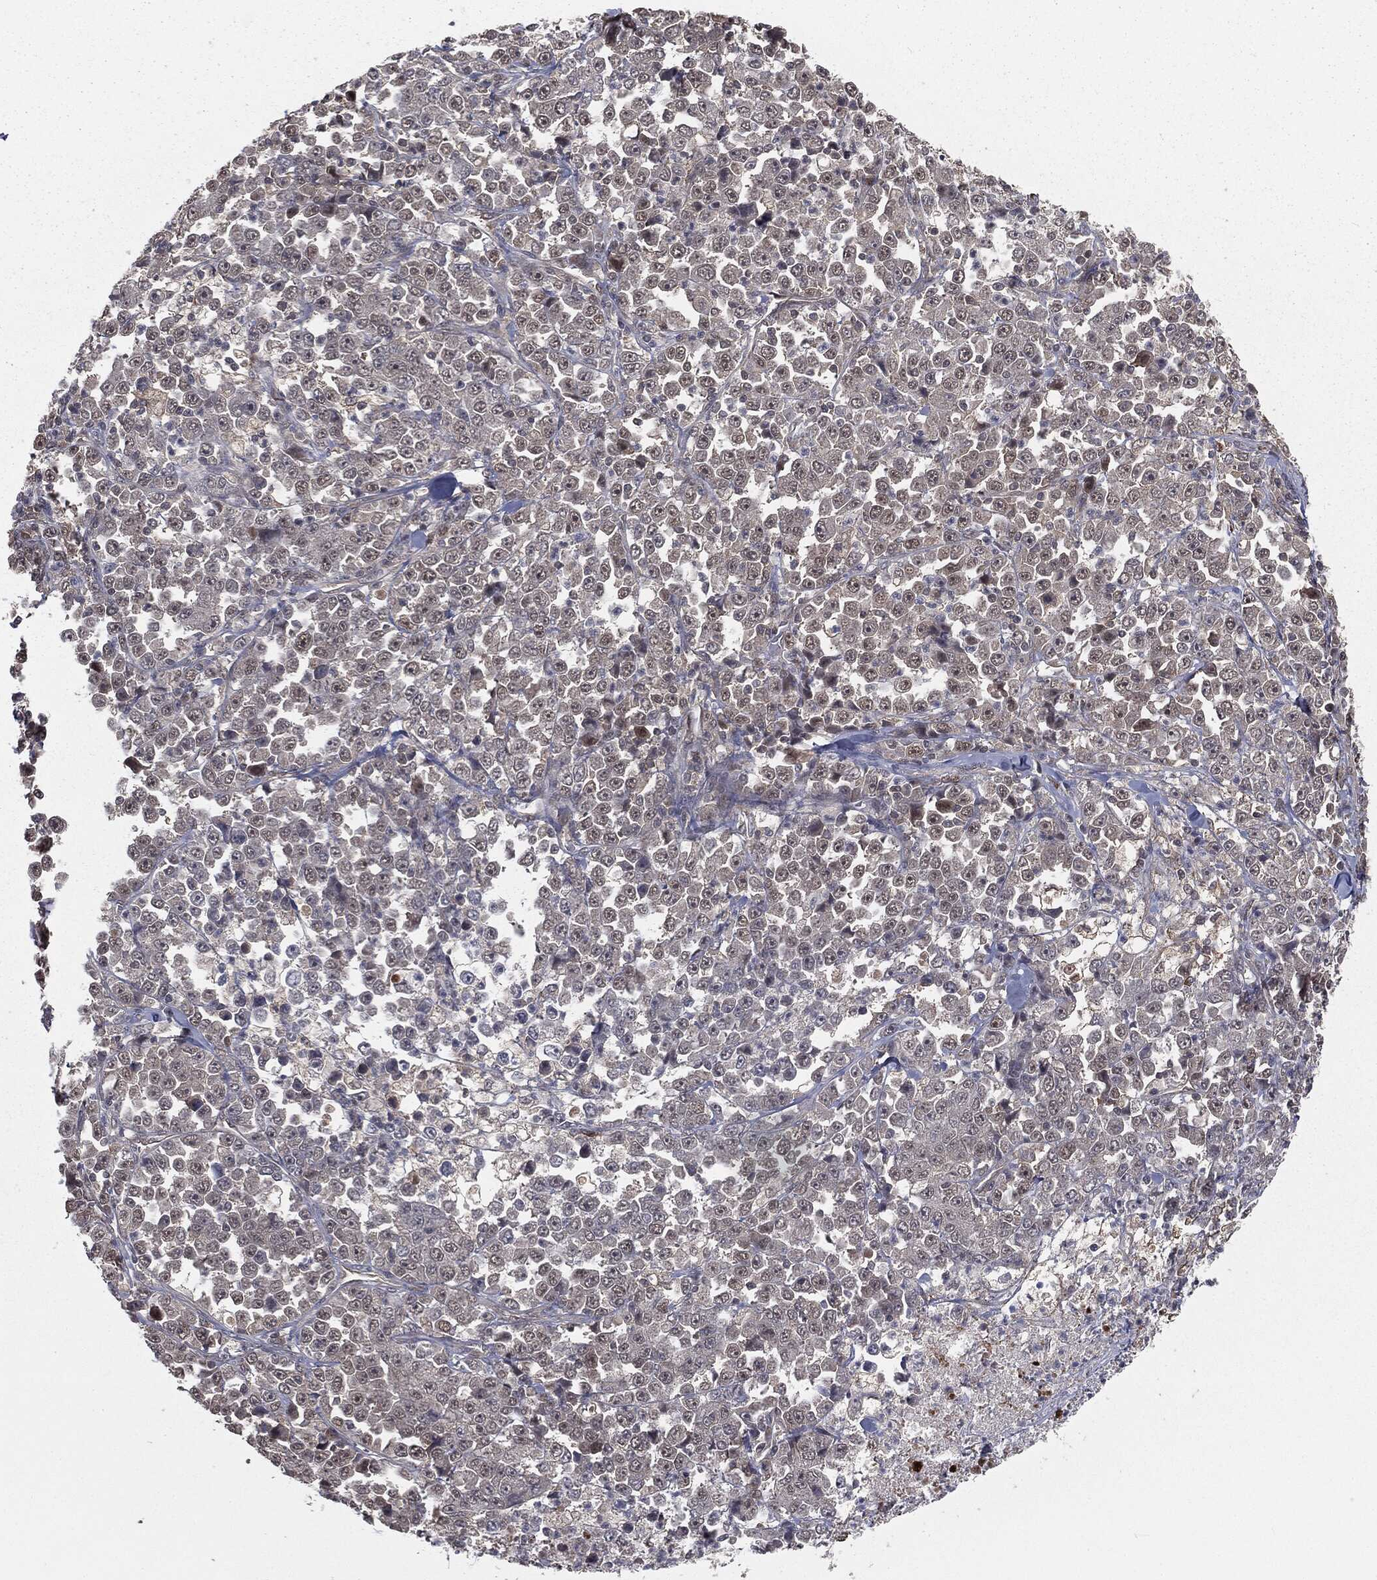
{"staining": {"intensity": "negative", "quantity": "none", "location": "none"}, "tissue": "stomach cancer", "cell_type": "Tumor cells", "image_type": "cancer", "snomed": [{"axis": "morphology", "description": "Normal tissue, NOS"}, {"axis": "morphology", "description": "Adenocarcinoma, NOS"}, {"axis": "topography", "description": "Stomach, upper"}, {"axis": "topography", "description": "Stomach"}], "caption": "The IHC micrograph has no significant expression in tumor cells of stomach cancer tissue. (Immunohistochemistry, brightfield microscopy, high magnification).", "gene": "FBXO7", "patient": {"sex": "male", "age": 59}}